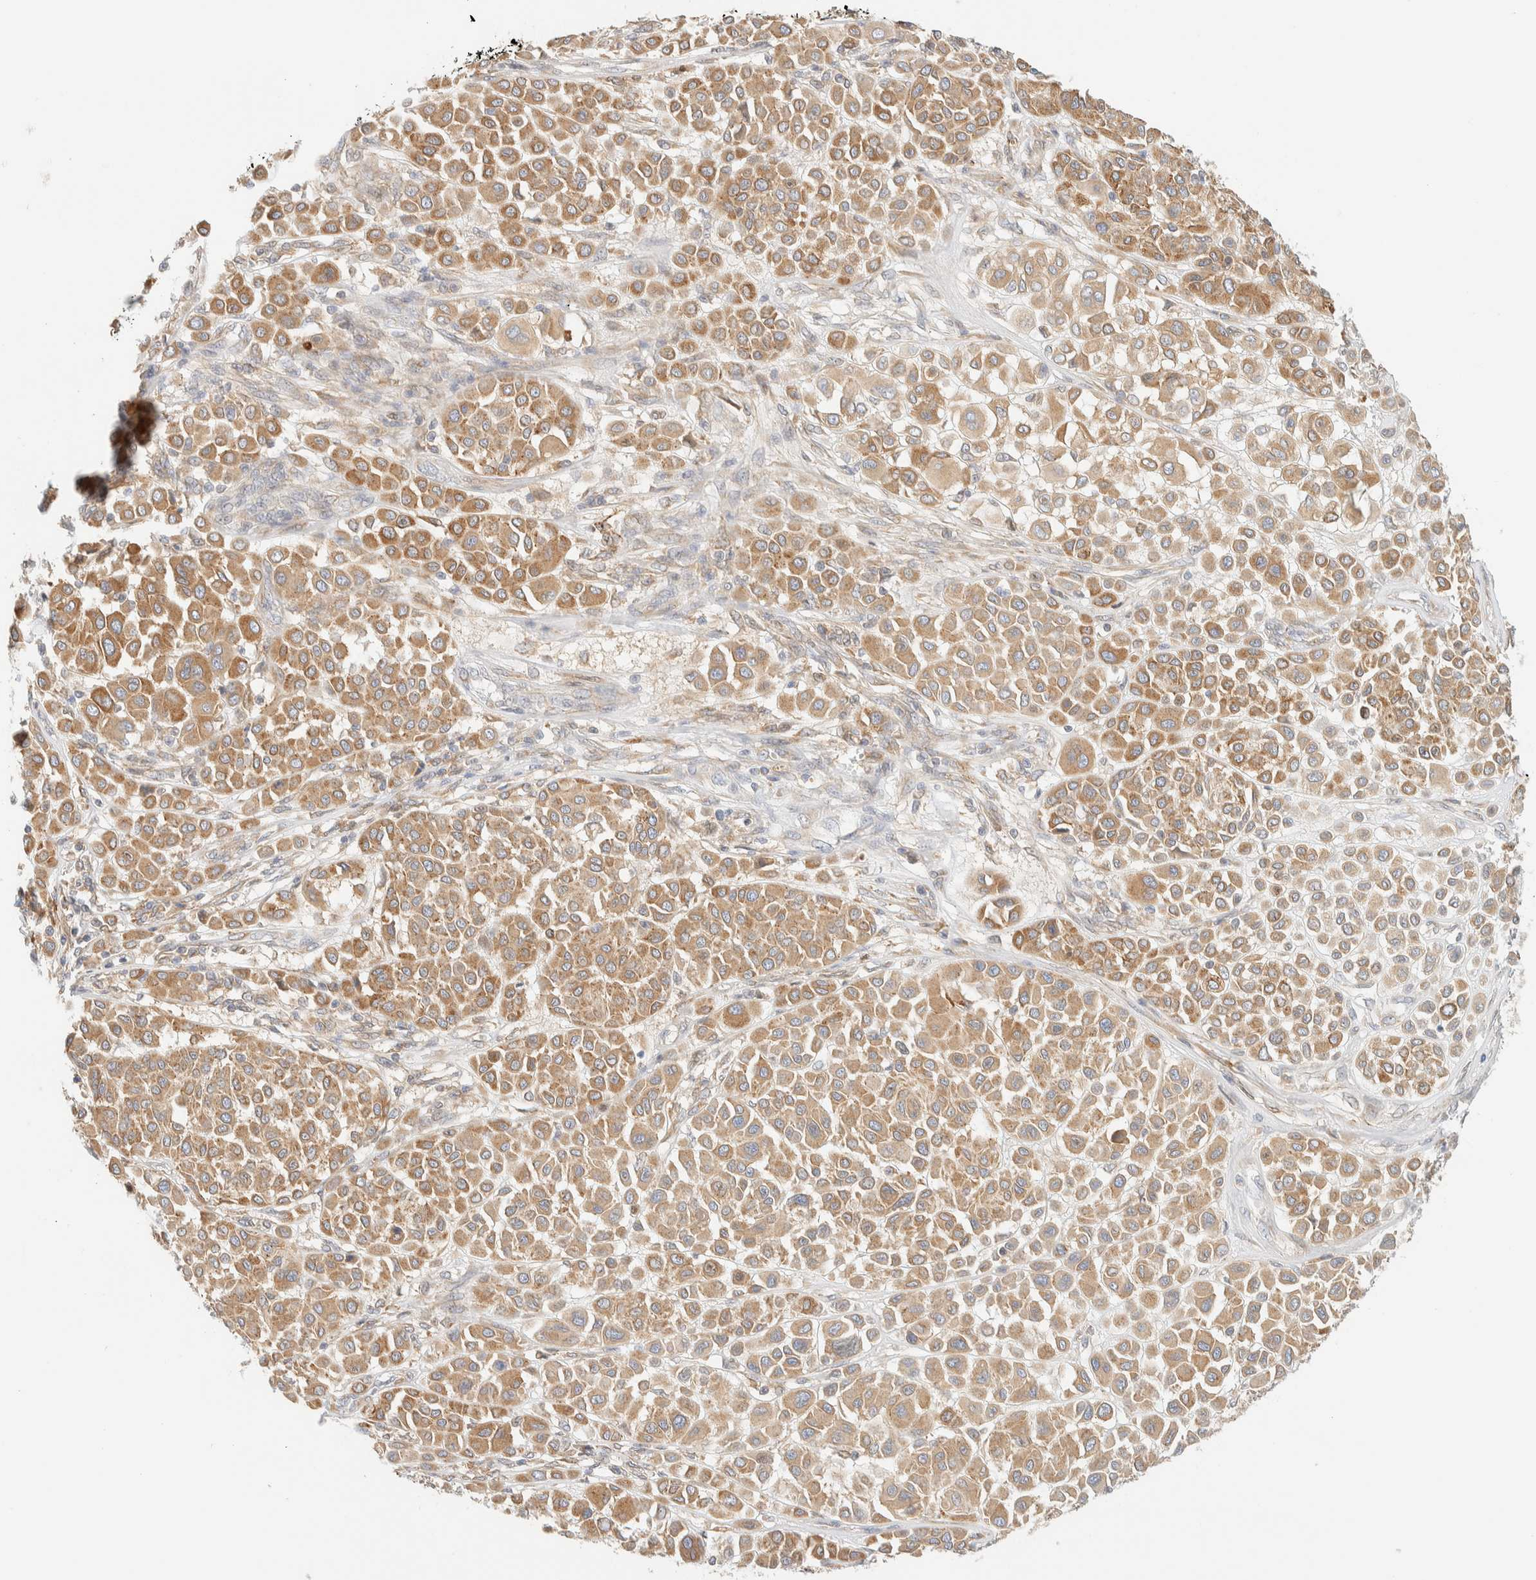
{"staining": {"intensity": "moderate", "quantity": ">75%", "location": "cytoplasmic/membranous"}, "tissue": "melanoma", "cell_type": "Tumor cells", "image_type": "cancer", "snomed": [{"axis": "morphology", "description": "Malignant melanoma, Metastatic site"}, {"axis": "topography", "description": "Soft tissue"}], "caption": "Protein expression analysis of malignant melanoma (metastatic site) demonstrates moderate cytoplasmic/membranous positivity in about >75% of tumor cells.", "gene": "NT5C", "patient": {"sex": "male", "age": 41}}